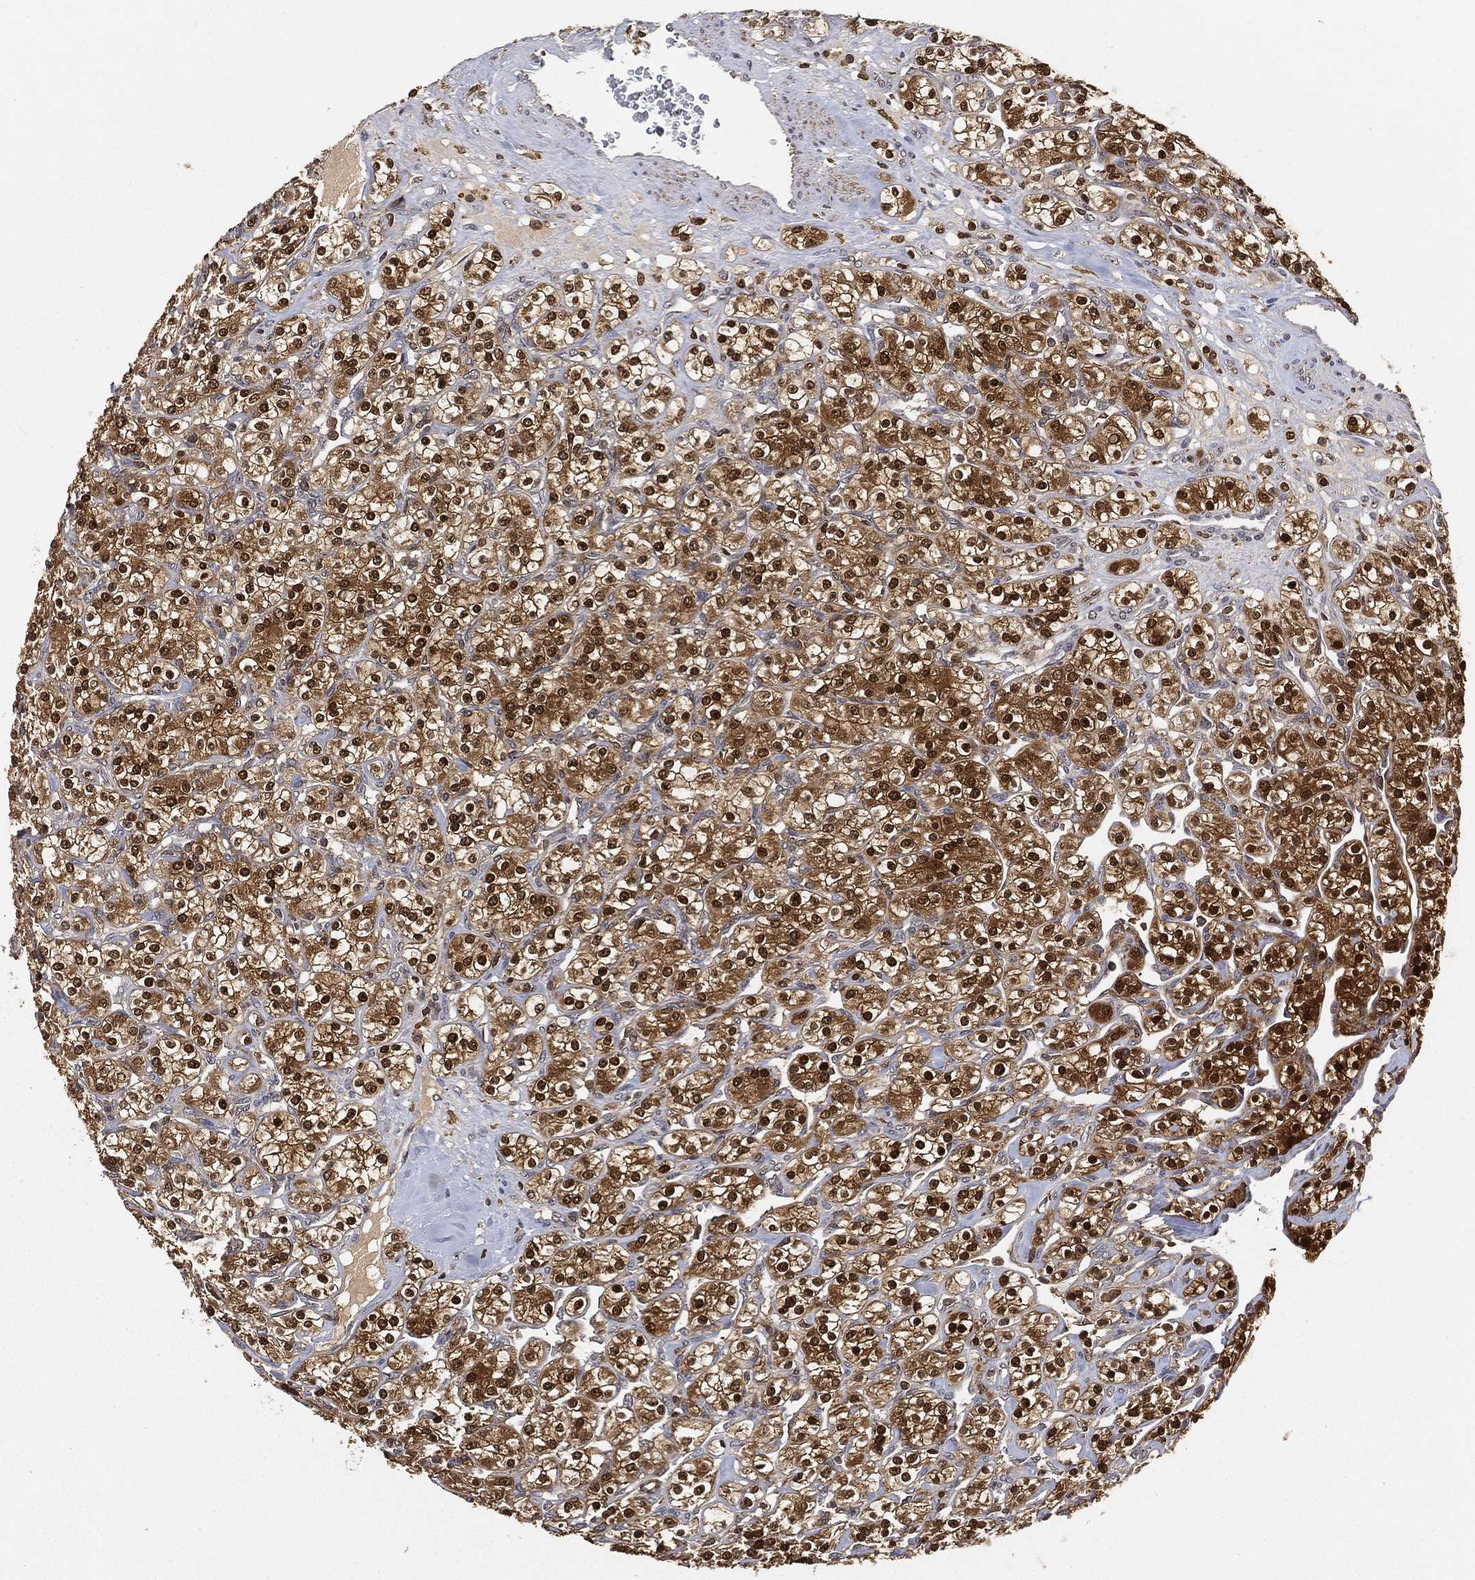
{"staining": {"intensity": "strong", "quantity": "25%-75%", "location": "cytoplasmic/membranous,nuclear"}, "tissue": "renal cancer", "cell_type": "Tumor cells", "image_type": "cancer", "snomed": [{"axis": "morphology", "description": "Adenocarcinoma, NOS"}, {"axis": "topography", "description": "Kidney"}], "caption": "About 25%-75% of tumor cells in human renal cancer display strong cytoplasmic/membranous and nuclear protein staining as visualized by brown immunohistochemical staining.", "gene": "CRYL1", "patient": {"sex": "male", "age": 77}}